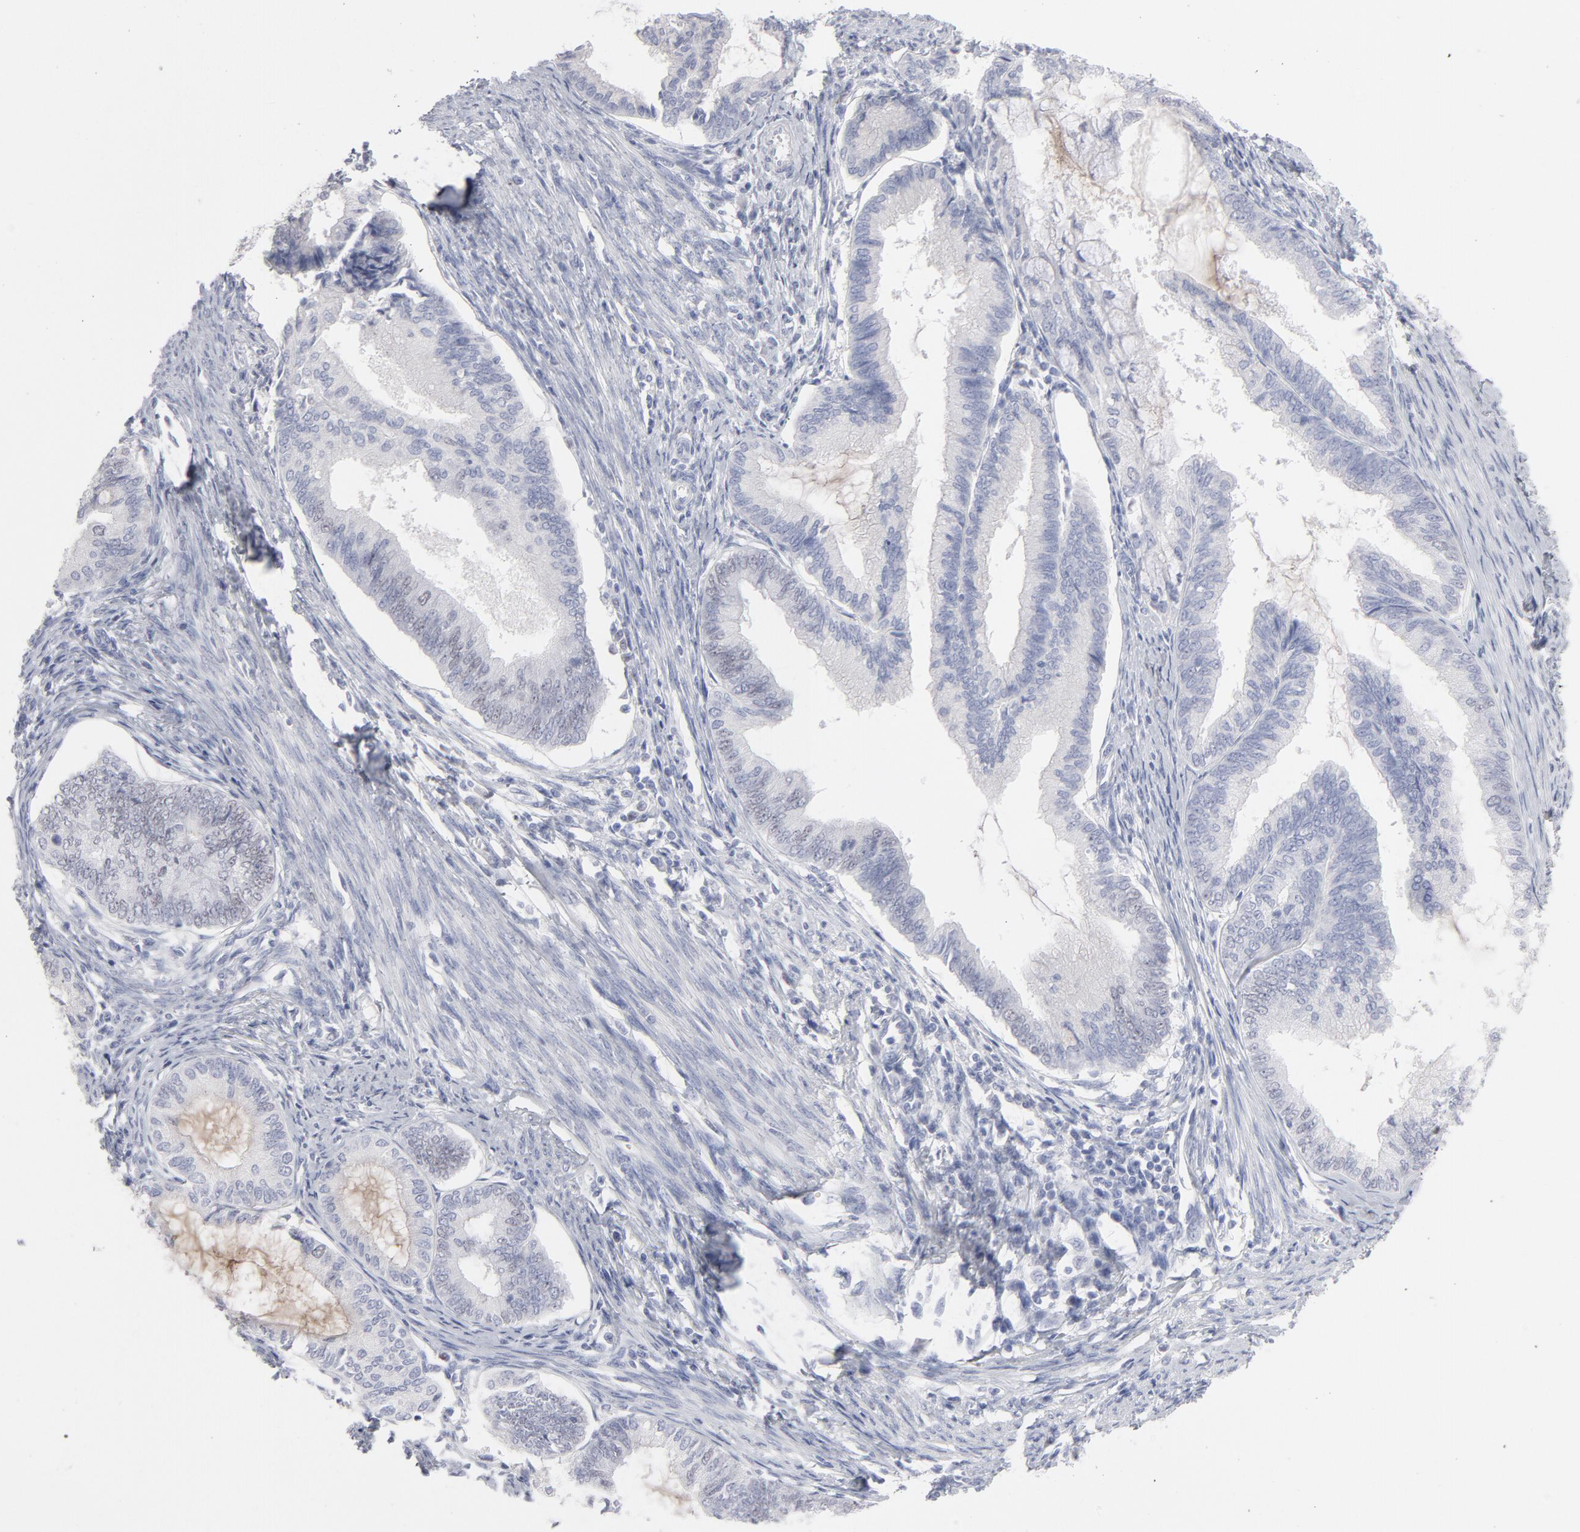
{"staining": {"intensity": "negative", "quantity": "none", "location": "none"}, "tissue": "endometrial cancer", "cell_type": "Tumor cells", "image_type": "cancer", "snomed": [{"axis": "morphology", "description": "Adenocarcinoma, NOS"}, {"axis": "topography", "description": "Endometrium"}], "caption": "An IHC micrograph of endometrial cancer (adenocarcinoma) is shown. There is no staining in tumor cells of endometrial cancer (adenocarcinoma).", "gene": "MCM7", "patient": {"sex": "female", "age": 86}}